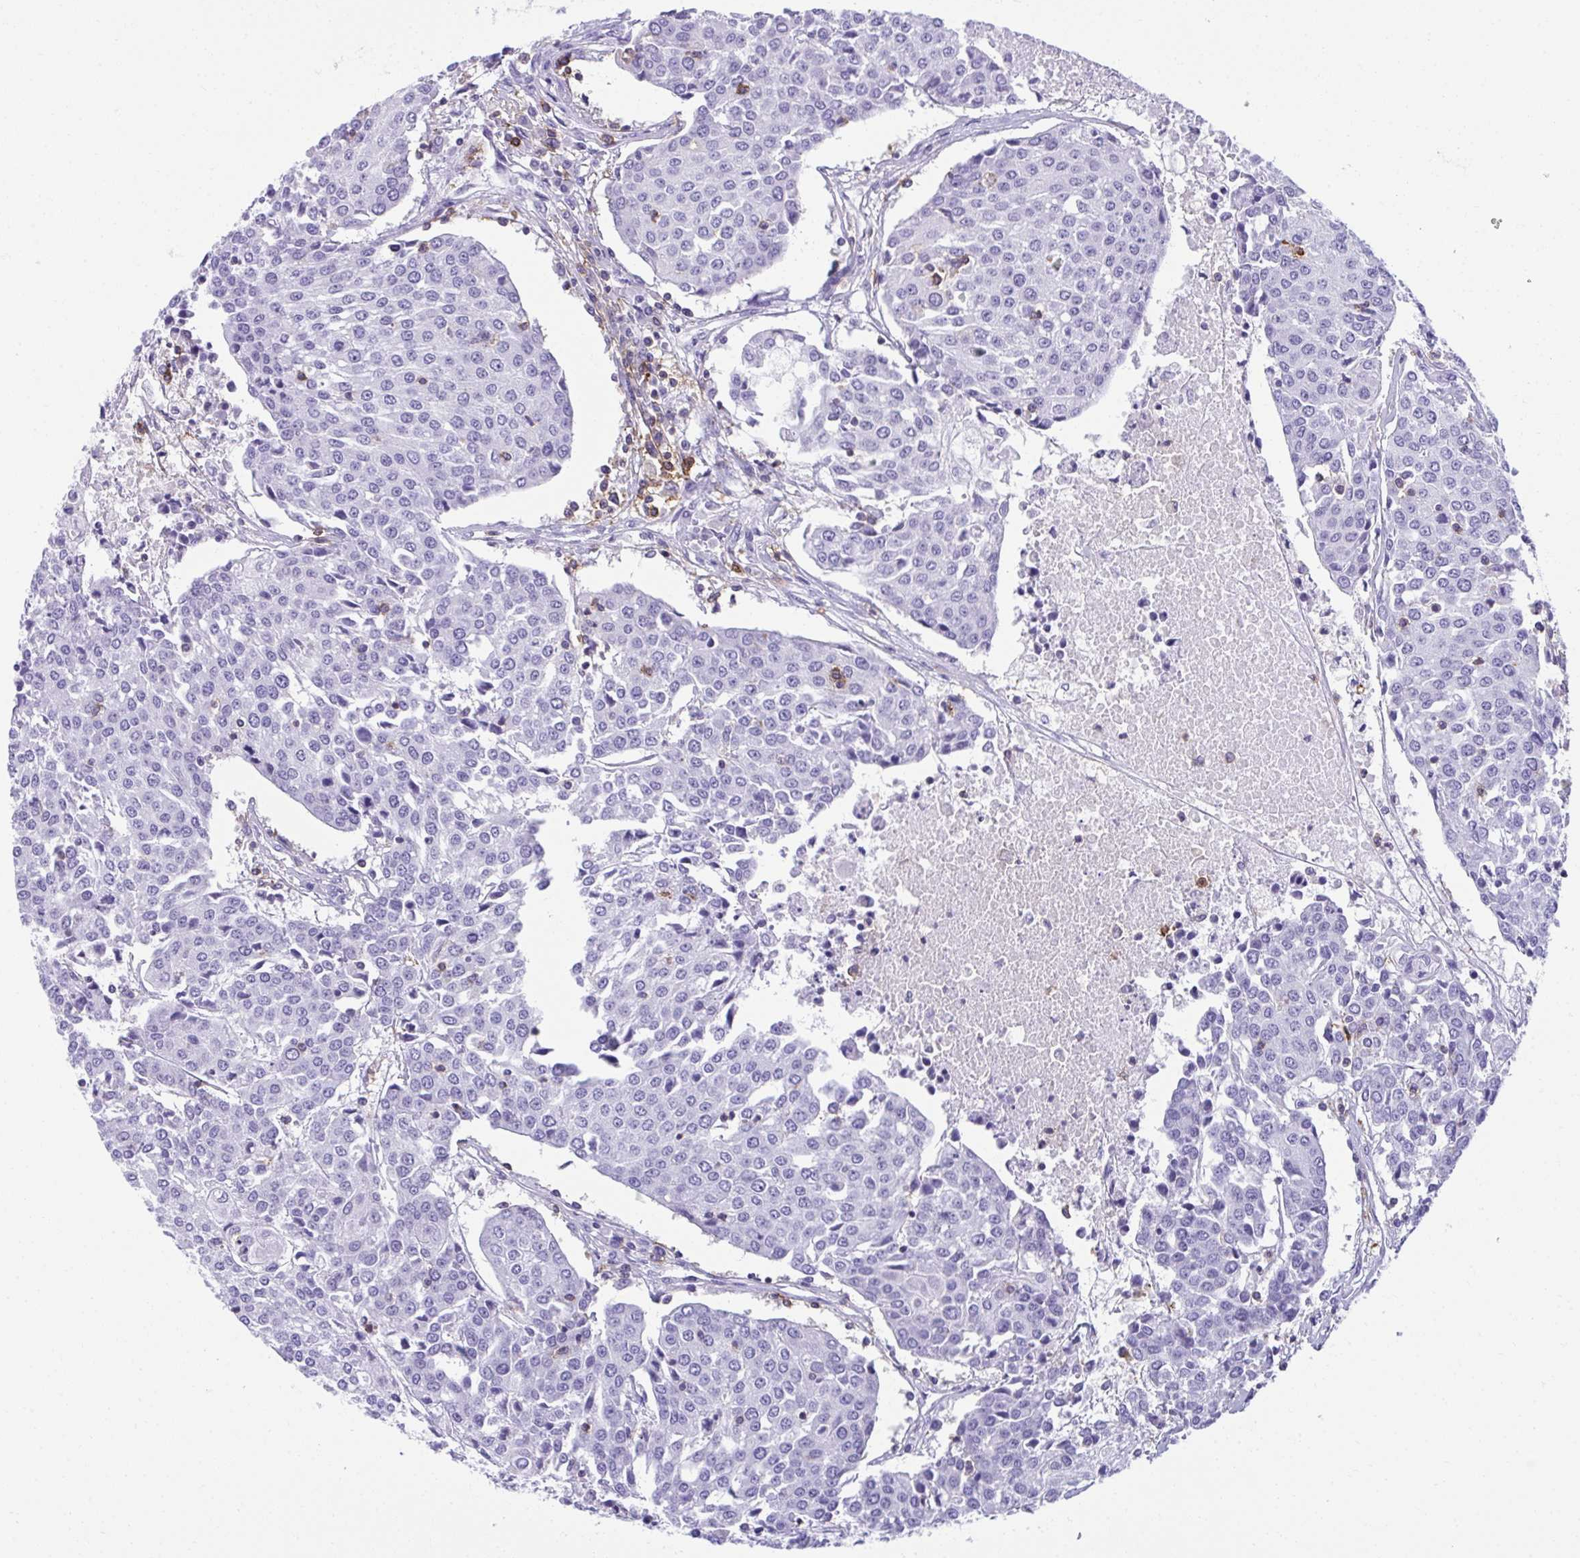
{"staining": {"intensity": "negative", "quantity": "none", "location": "none"}, "tissue": "urothelial cancer", "cell_type": "Tumor cells", "image_type": "cancer", "snomed": [{"axis": "morphology", "description": "Urothelial carcinoma, High grade"}, {"axis": "topography", "description": "Urinary bladder"}], "caption": "An image of urothelial cancer stained for a protein exhibits no brown staining in tumor cells.", "gene": "SPN", "patient": {"sex": "female", "age": 85}}